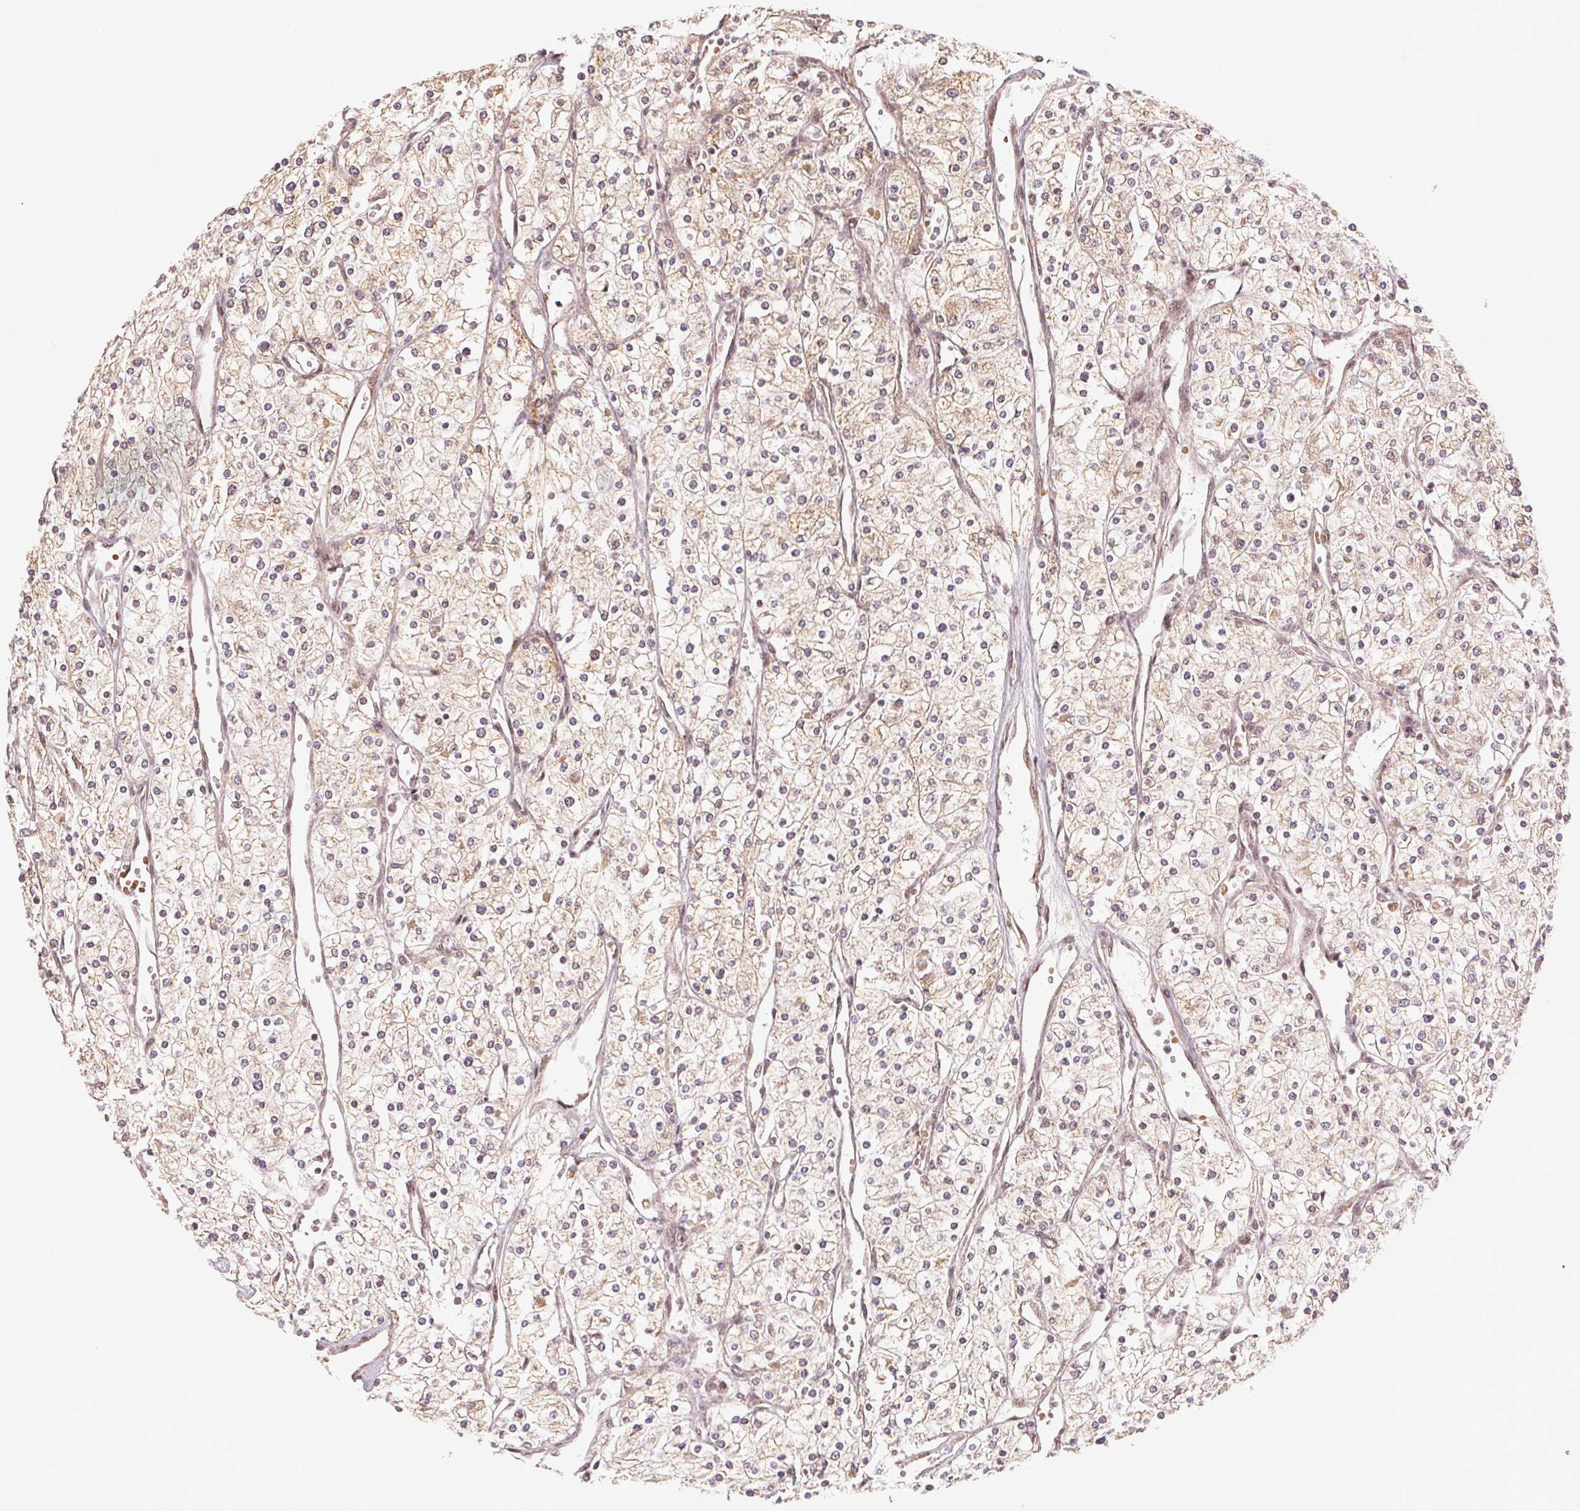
{"staining": {"intensity": "weak", "quantity": ">75%", "location": "cytoplasmic/membranous"}, "tissue": "renal cancer", "cell_type": "Tumor cells", "image_type": "cancer", "snomed": [{"axis": "morphology", "description": "Adenocarcinoma, NOS"}, {"axis": "topography", "description": "Kidney"}], "caption": "Immunohistochemical staining of renal cancer (adenocarcinoma) shows weak cytoplasmic/membranous protein expression in about >75% of tumor cells. Using DAB (brown) and hematoxylin (blue) stains, captured at high magnification using brightfield microscopy.", "gene": "TREML4", "patient": {"sex": "male", "age": 80}}